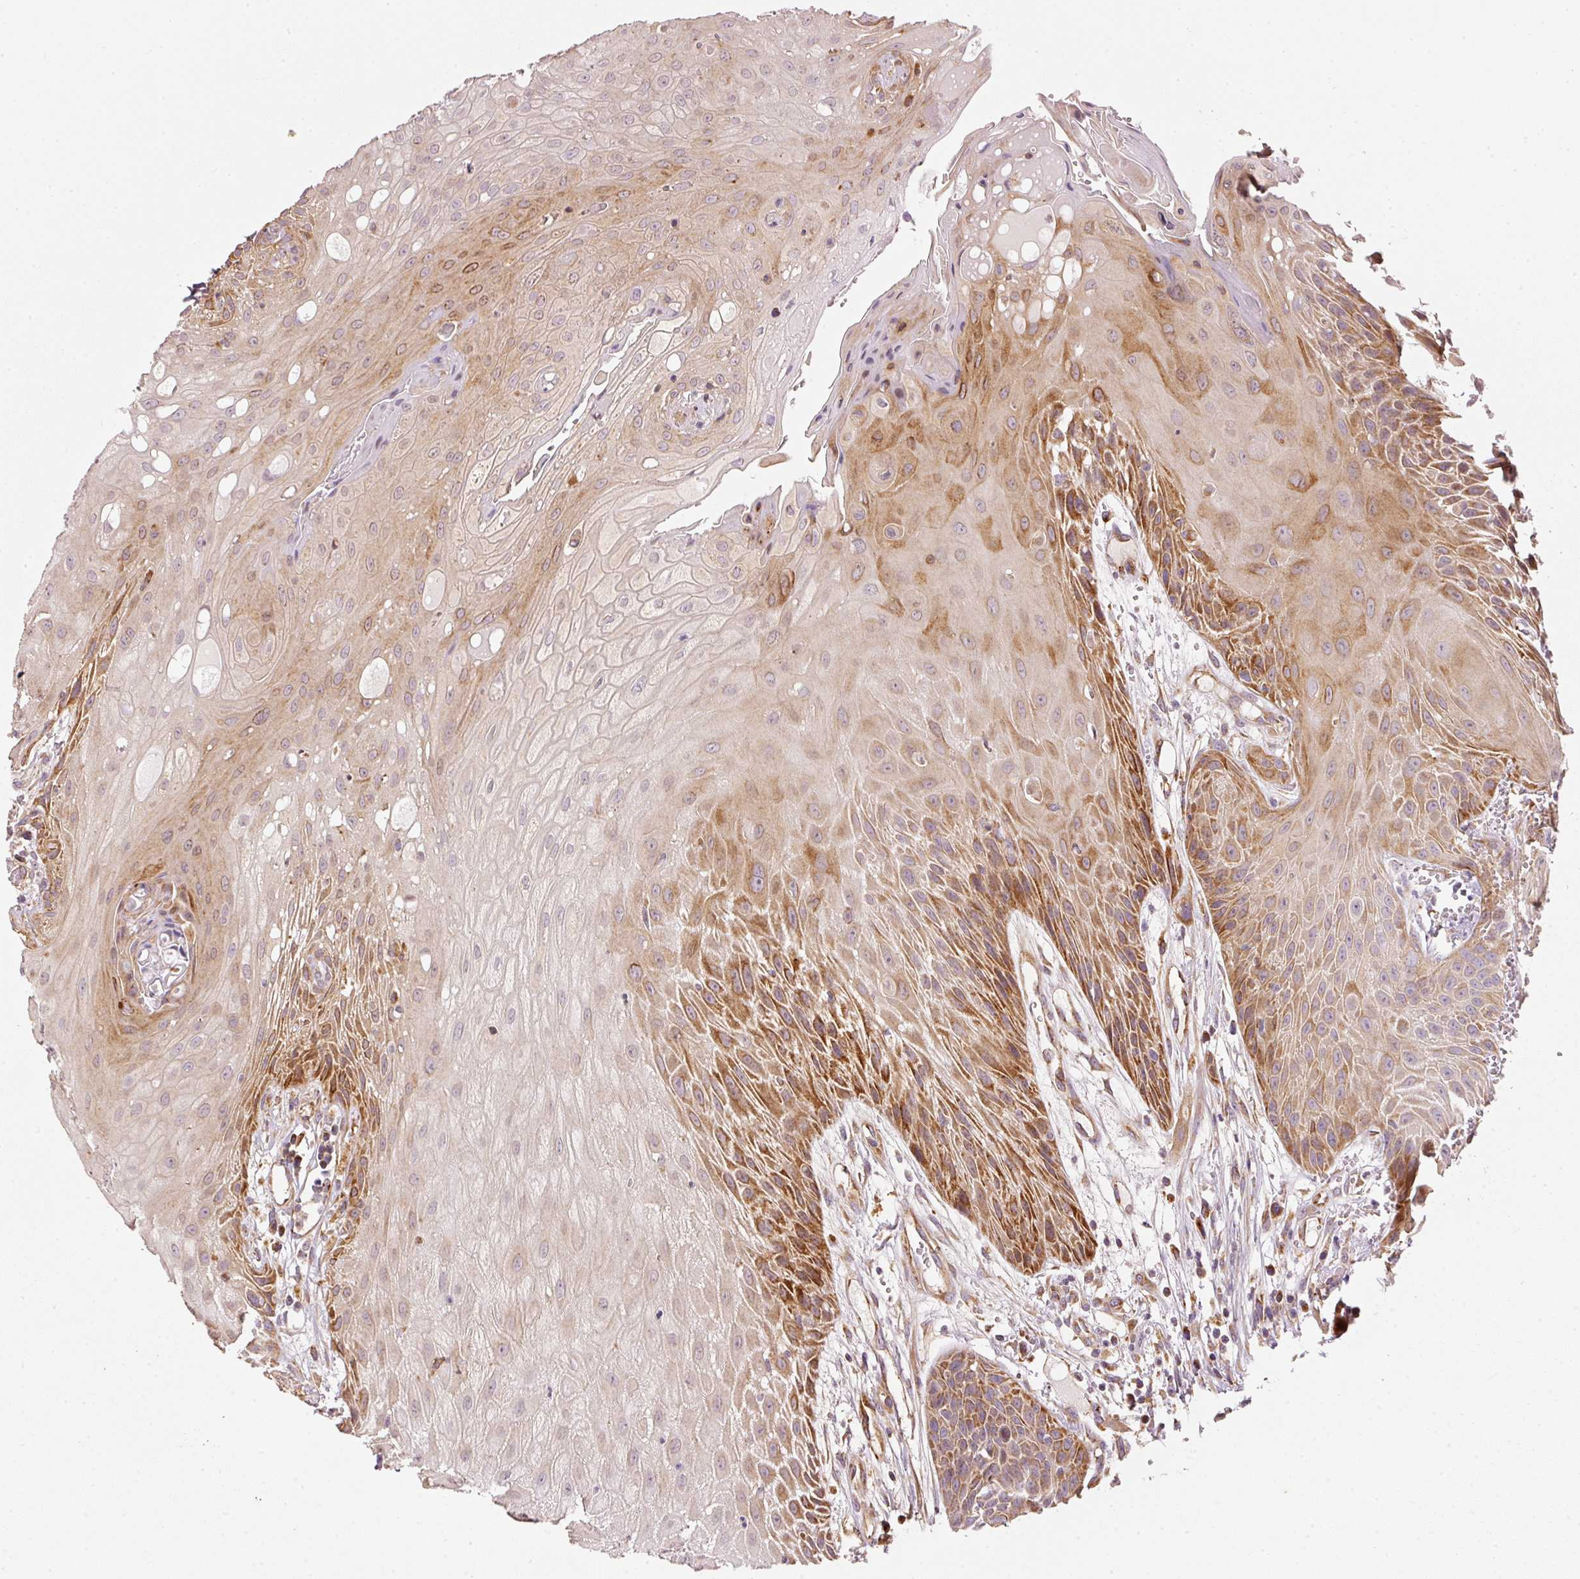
{"staining": {"intensity": "moderate", "quantity": "25%-75%", "location": "cytoplasmic/membranous"}, "tissue": "head and neck cancer", "cell_type": "Tumor cells", "image_type": "cancer", "snomed": [{"axis": "morphology", "description": "Squamous cell carcinoma, NOS"}, {"axis": "topography", "description": "Head-Neck"}], "caption": "IHC (DAB (3,3'-diaminobenzidine)) staining of head and neck cancer reveals moderate cytoplasmic/membranous protein positivity in approximately 25%-75% of tumor cells. Using DAB (3,3'-diaminobenzidine) (brown) and hematoxylin (blue) stains, captured at high magnification using brightfield microscopy.", "gene": "MTHFD1L", "patient": {"sex": "female", "age": 73}}